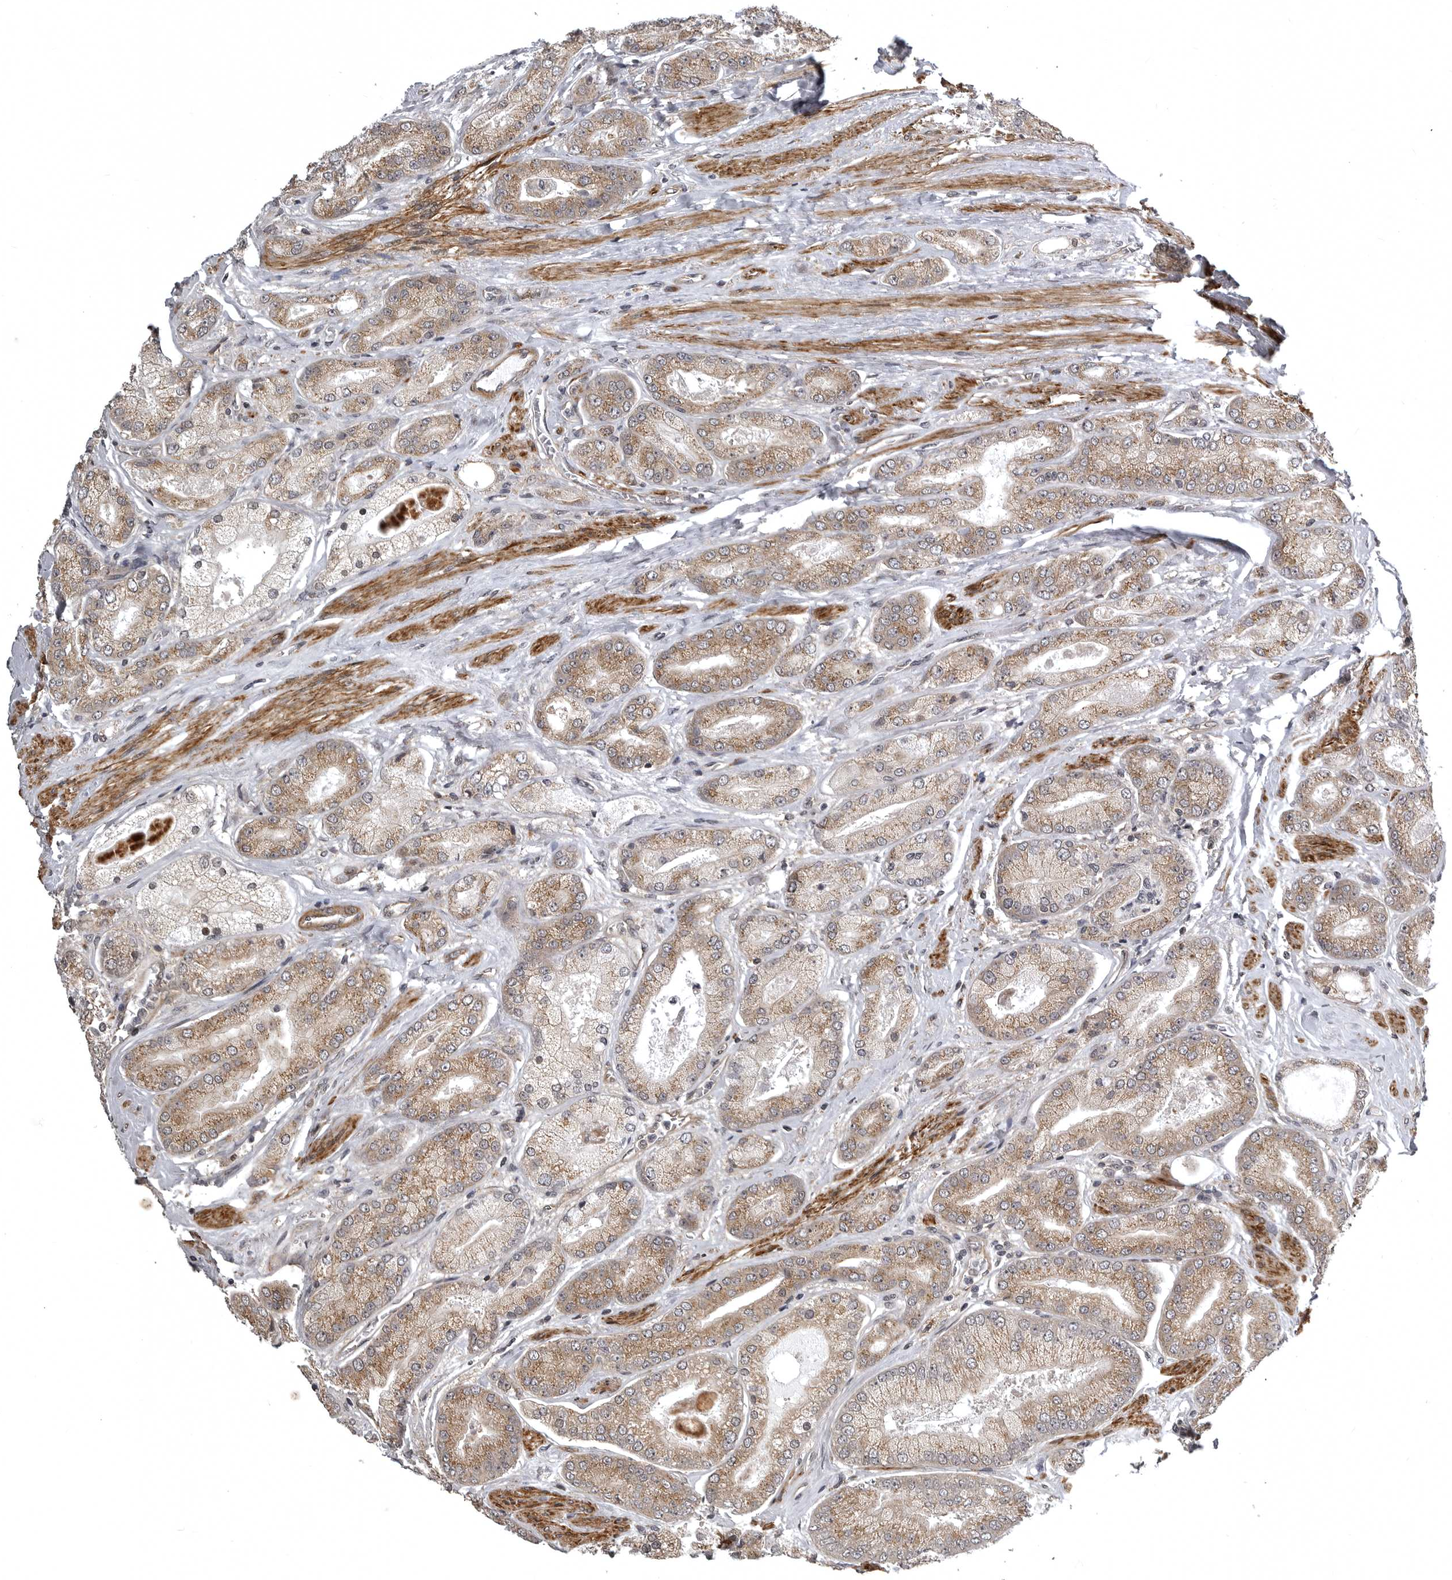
{"staining": {"intensity": "moderate", "quantity": ">75%", "location": "cytoplasmic/membranous"}, "tissue": "prostate cancer", "cell_type": "Tumor cells", "image_type": "cancer", "snomed": [{"axis": "morphology", "description": "Adenocarcinoma, High grade"}, {"axis": "topography", "description": "Prostate"}], "caption": "Approximately >75% of tumor cells in human high-grade adenocarcinoma (prostate) reveal moderate cytoplasmic/membranous protein expression as visualized by brown immunohistochemical staining.", "gene": "SNX16", "patient": {"sex": "male", "age": 58}}